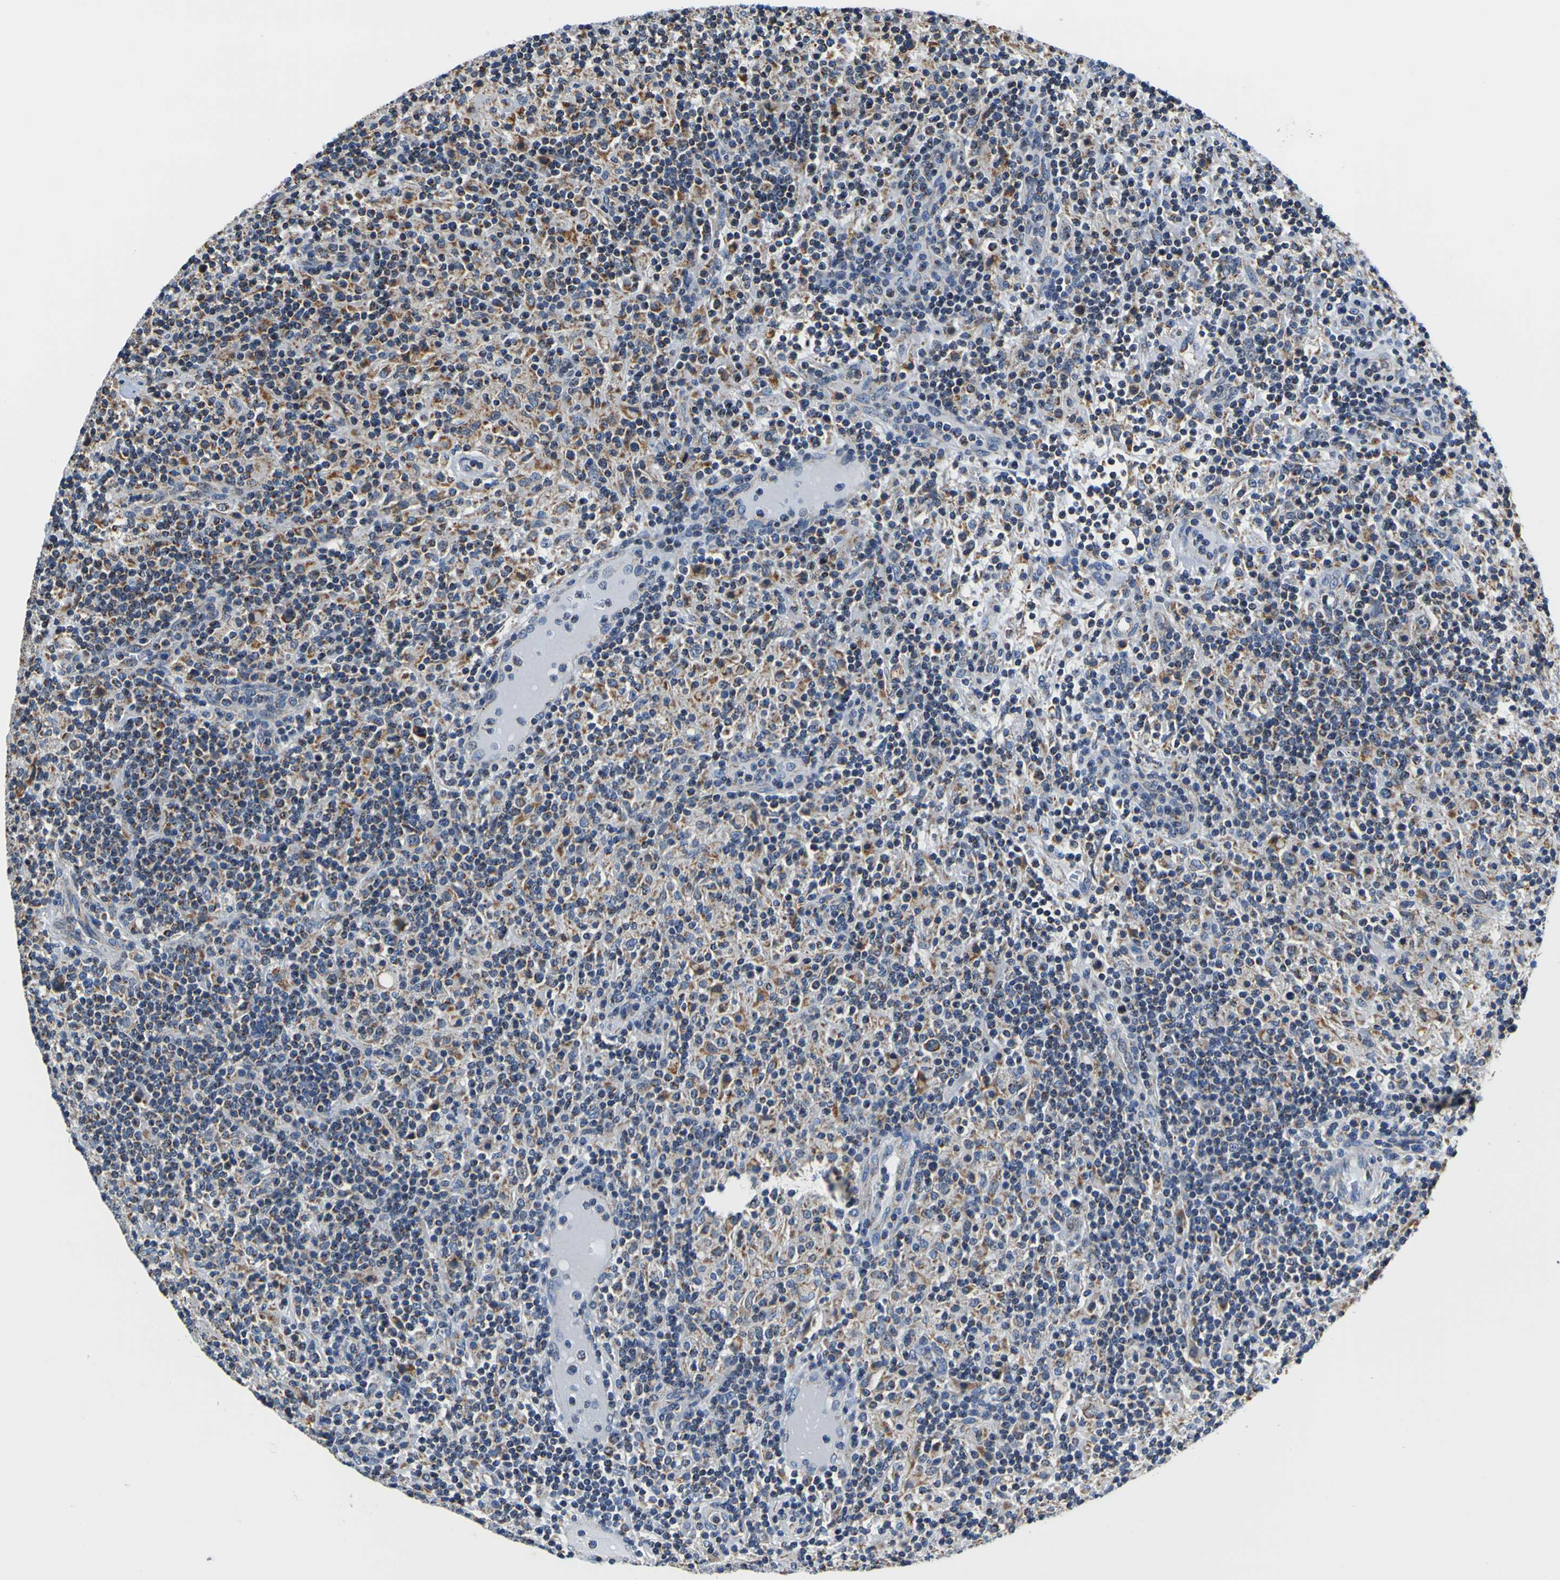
{"staining": {"intensity": "moderate", "quantity": ">75%", "location": "cytoplasmic/membranous"}, "tissue": "lymphoma", "cell_type": "Tumor cells", "image_type": "cancer", "snomed": [{"axis": "morphology", "description": "Hodgkin's disease, NOS"}, {"axis": "topography", "description": "Lymph node"}], "caption": "Immunohistochemistry of lymphoma exhibits medium levels of moderate cytoplasmic/membranous positivity in about >75% of tumor cells.", "gene": "LRP4", "patient": {"sex": "male", "age": 70}}